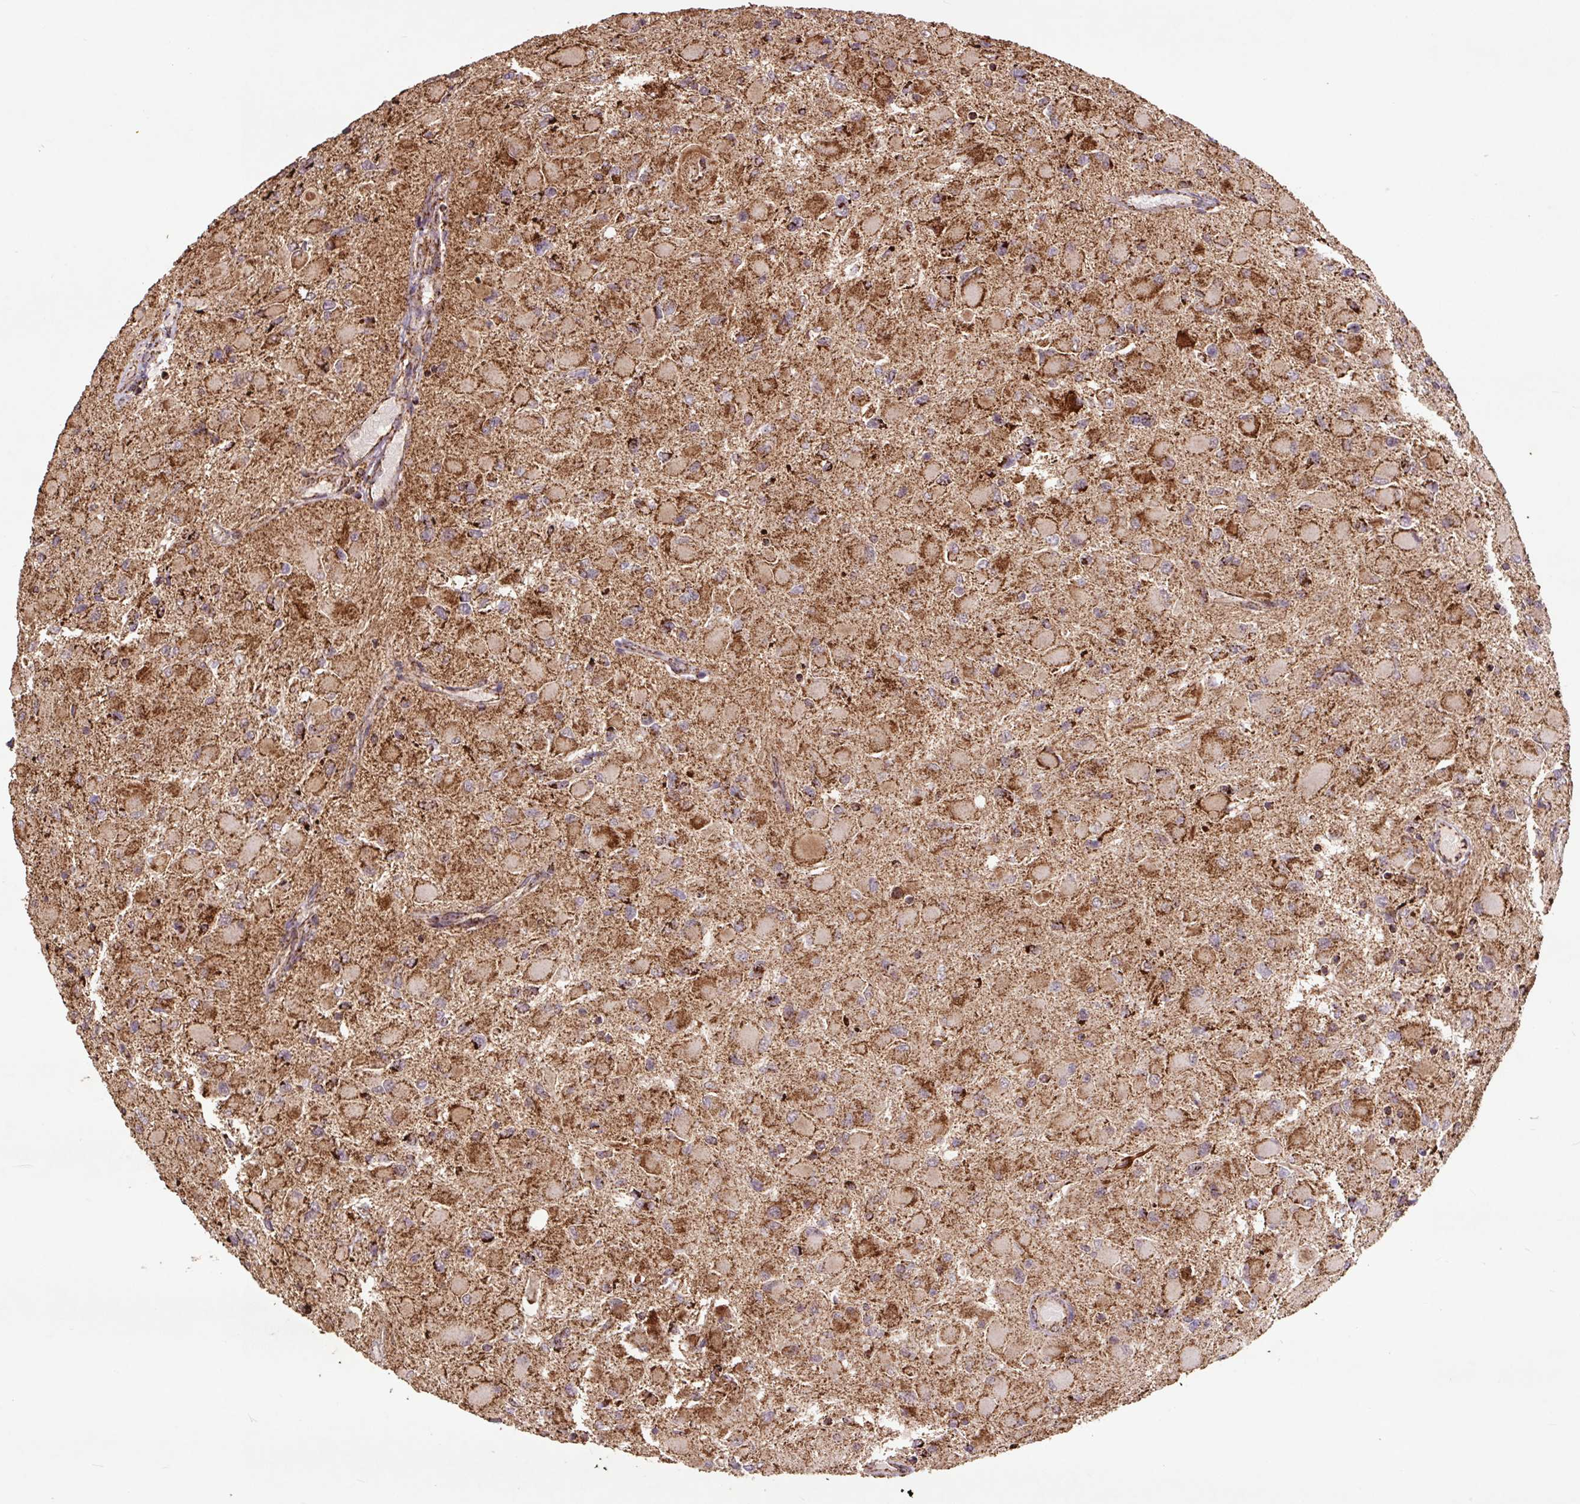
{"staining": {"intensity": "moderate", "quantity": ">75%", "location": "cytoplasmic/membranous"}, "tissue": "glioma", "cell_type": "Tumor cells", "image_type": "cancer", "snomed": [{"axis": "morphology", "description": "Glioma, malignant, High grade"}, {"axis": "topography", "description": "Cerebral cortex"}], "caption": "The photomicrograph exhibits staining of glioma, revealing moderate cytoplasmic/membranous protein positivity (brown color) within tumor cells.", "gene": "ATP5F1A", "patient": {"sex": "female", "age": 36}}